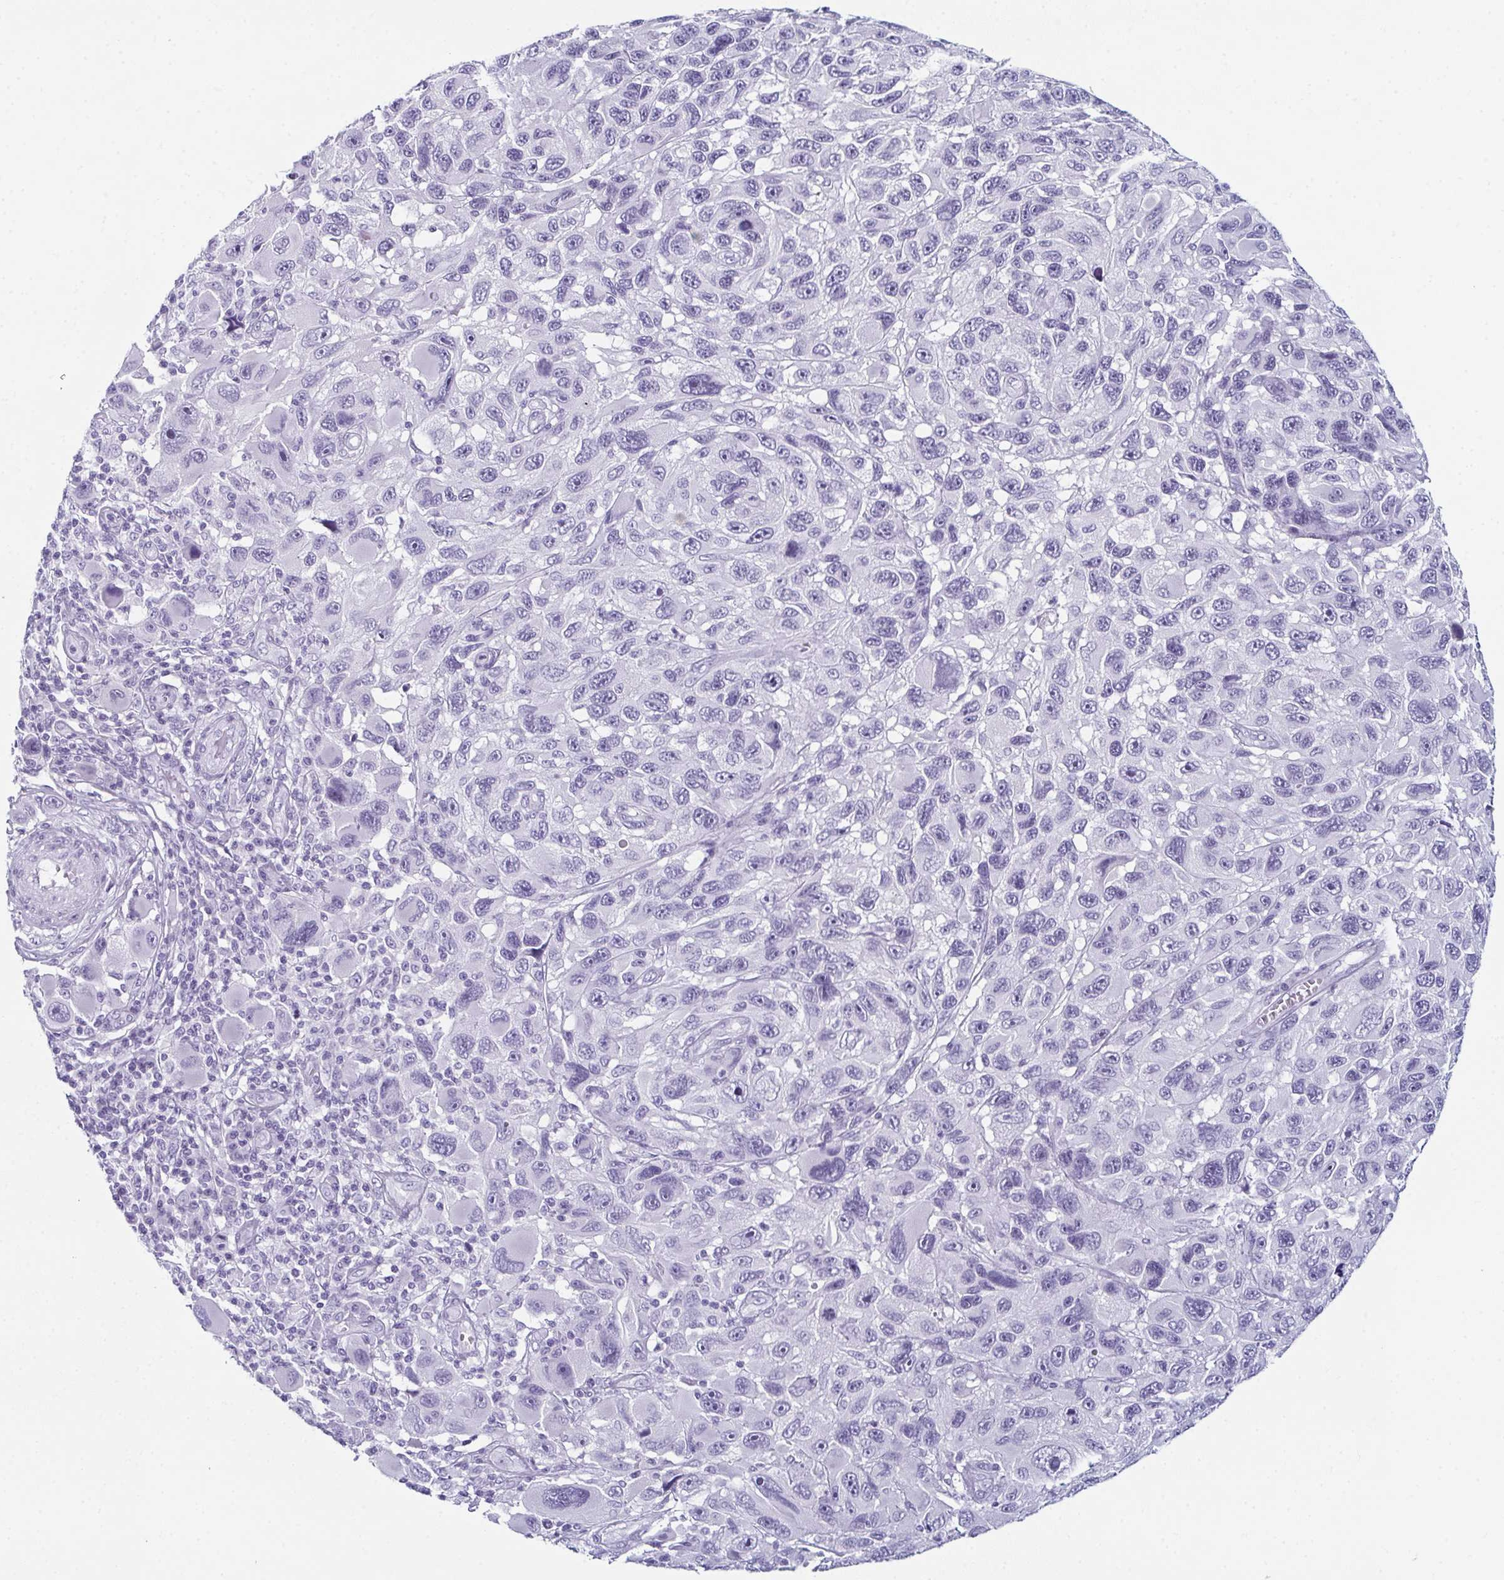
{"staining": {"intensity": "negative", "quantity": "none", "location": "none"}, "tissue": "melanoma", "cell_type": "Tumor cells", "image_type": "cancer", "snomed": [{"axis": "morphology", "description": "Malignant melanoma, NOS"}, {"axis": "topography", "description": "Skin"}], "caption": "Immunohistochemistry of human melanoma demonstrates no staining in tumor cells.", "gene": "ENKUR", "patient": {"sex": "male", "age": 53}}